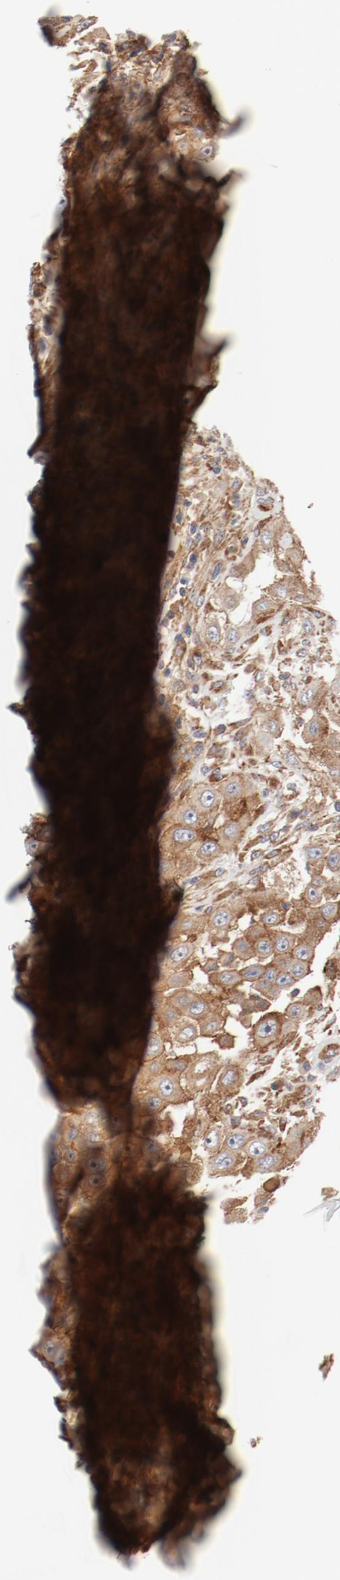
{"staining": {"intensity": "moderate", "quantity": ">75%", "location": "cytoplasmic/membranous"}, "tissue": "head and neck cancer", "cell_type": "Tumor cells", "image_type": "cancer", "snomed": [{"axis": "morphology", "description": "Carcinoma, NOS"}, {"axis": "topography", "description": "Head-Neck"}], "caption": "Tumor cells display moderate cytoplasmic/membranous expression in about >75% of cells in head and neck cancer (carcinoma). Ihc stains the protein of interest in brown and the nuclei are stained blue.", "gene": "AP2A1", "patient": {"sex": "male", "age": 87}}